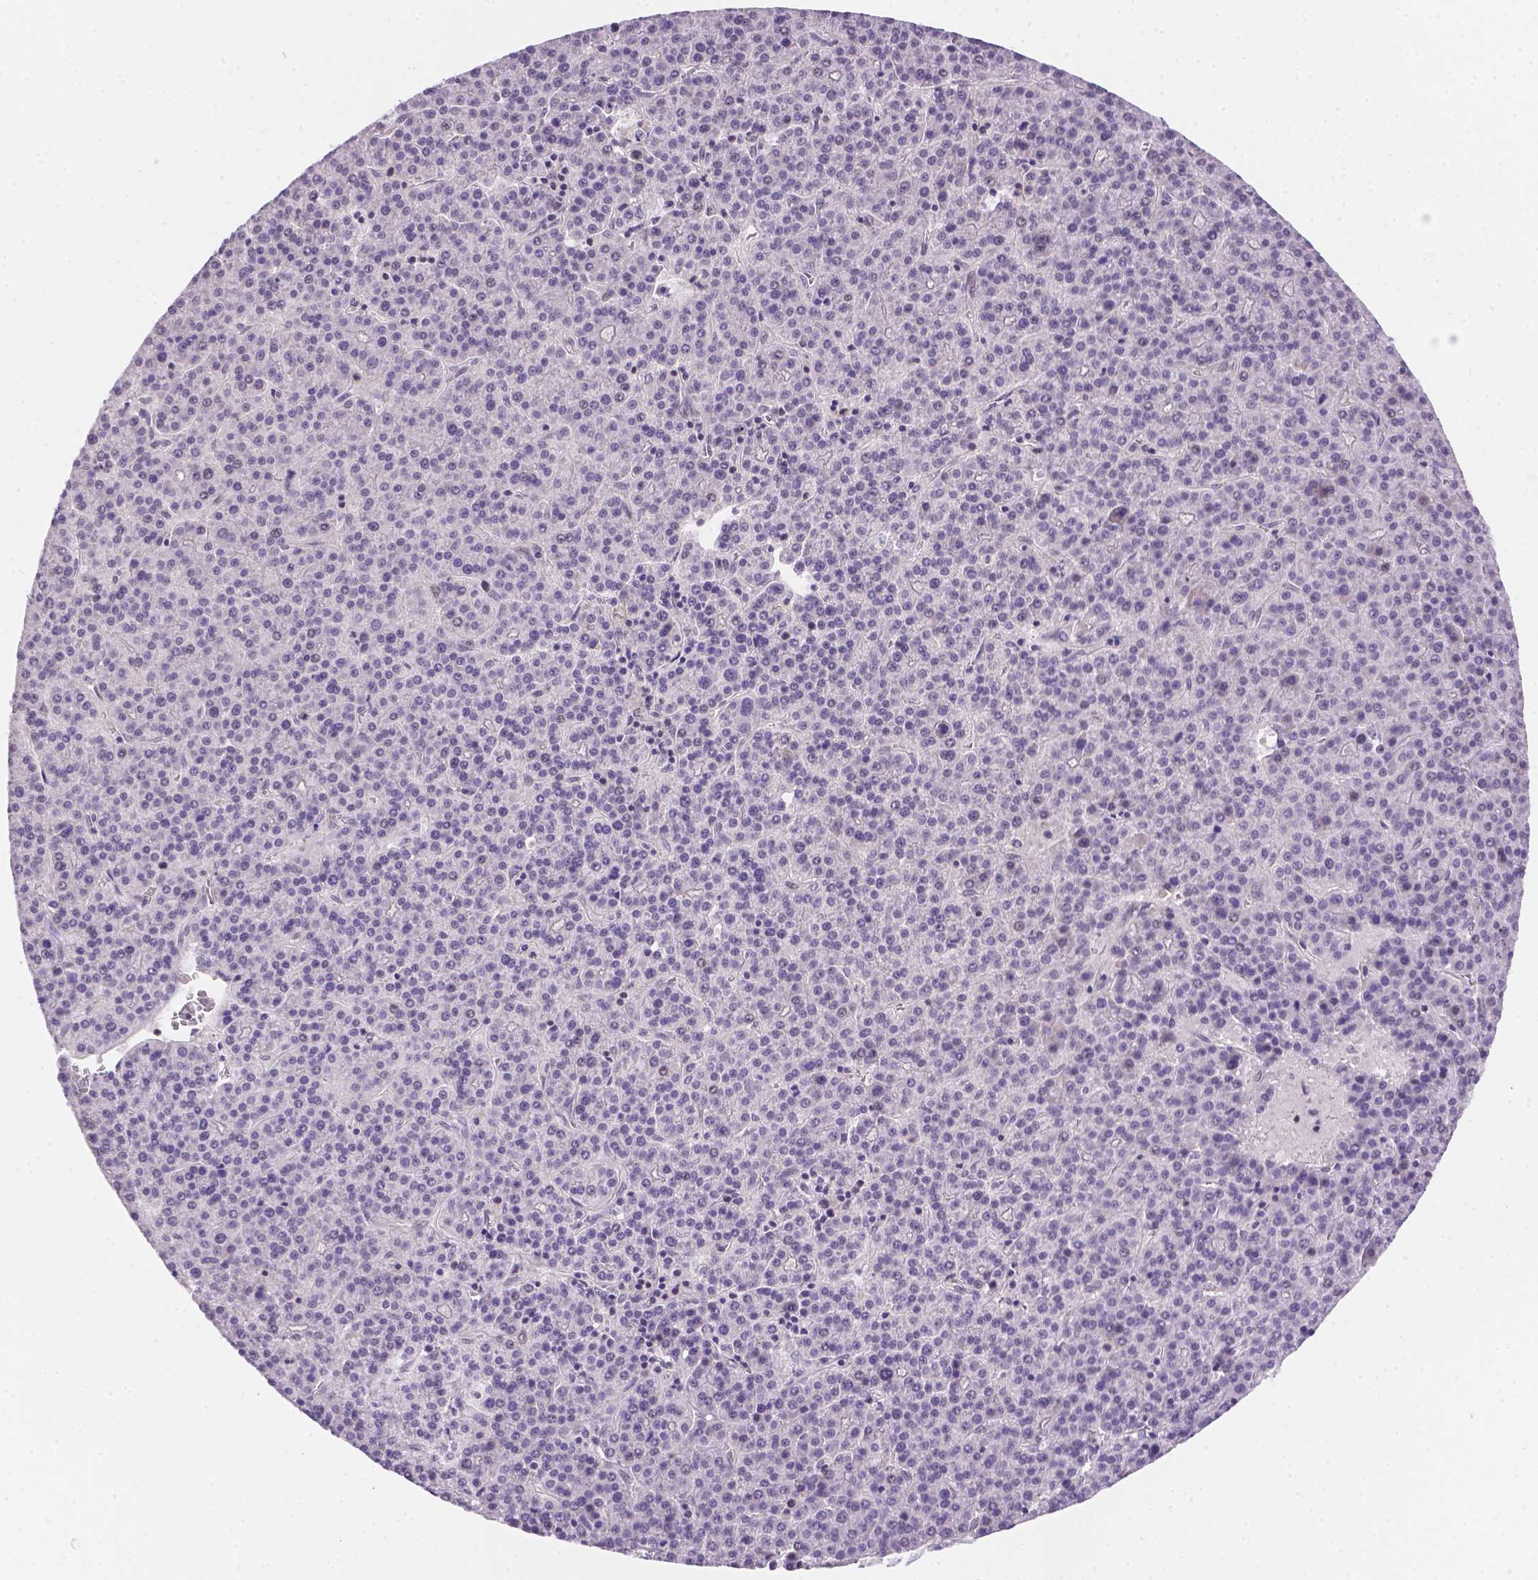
{"staining": {"intensity": "negative", "quantity": "none", "location": "none"}, "tissue": "liver cancer", "cell_type": "Tumor cells", "image_type": "cancer", "snomed": [{"axis": "morphology", "description": "Carcinoma, Hepatocellular, NOS"}, {"axis": "topography", "description": "Liver"}], "caption": "Immunohistochemistry (IHC) histopathology image of neoplastic tissue: liver hepatocellular carcinoma stained with DAB displays no significant protein staining in tumor cells. (Brightfield microscopy of DAB immunohistochemistry (IHC) at high magnification).", "gene": "NXPE2", "patient": {"sex": "female", "age": 58}}